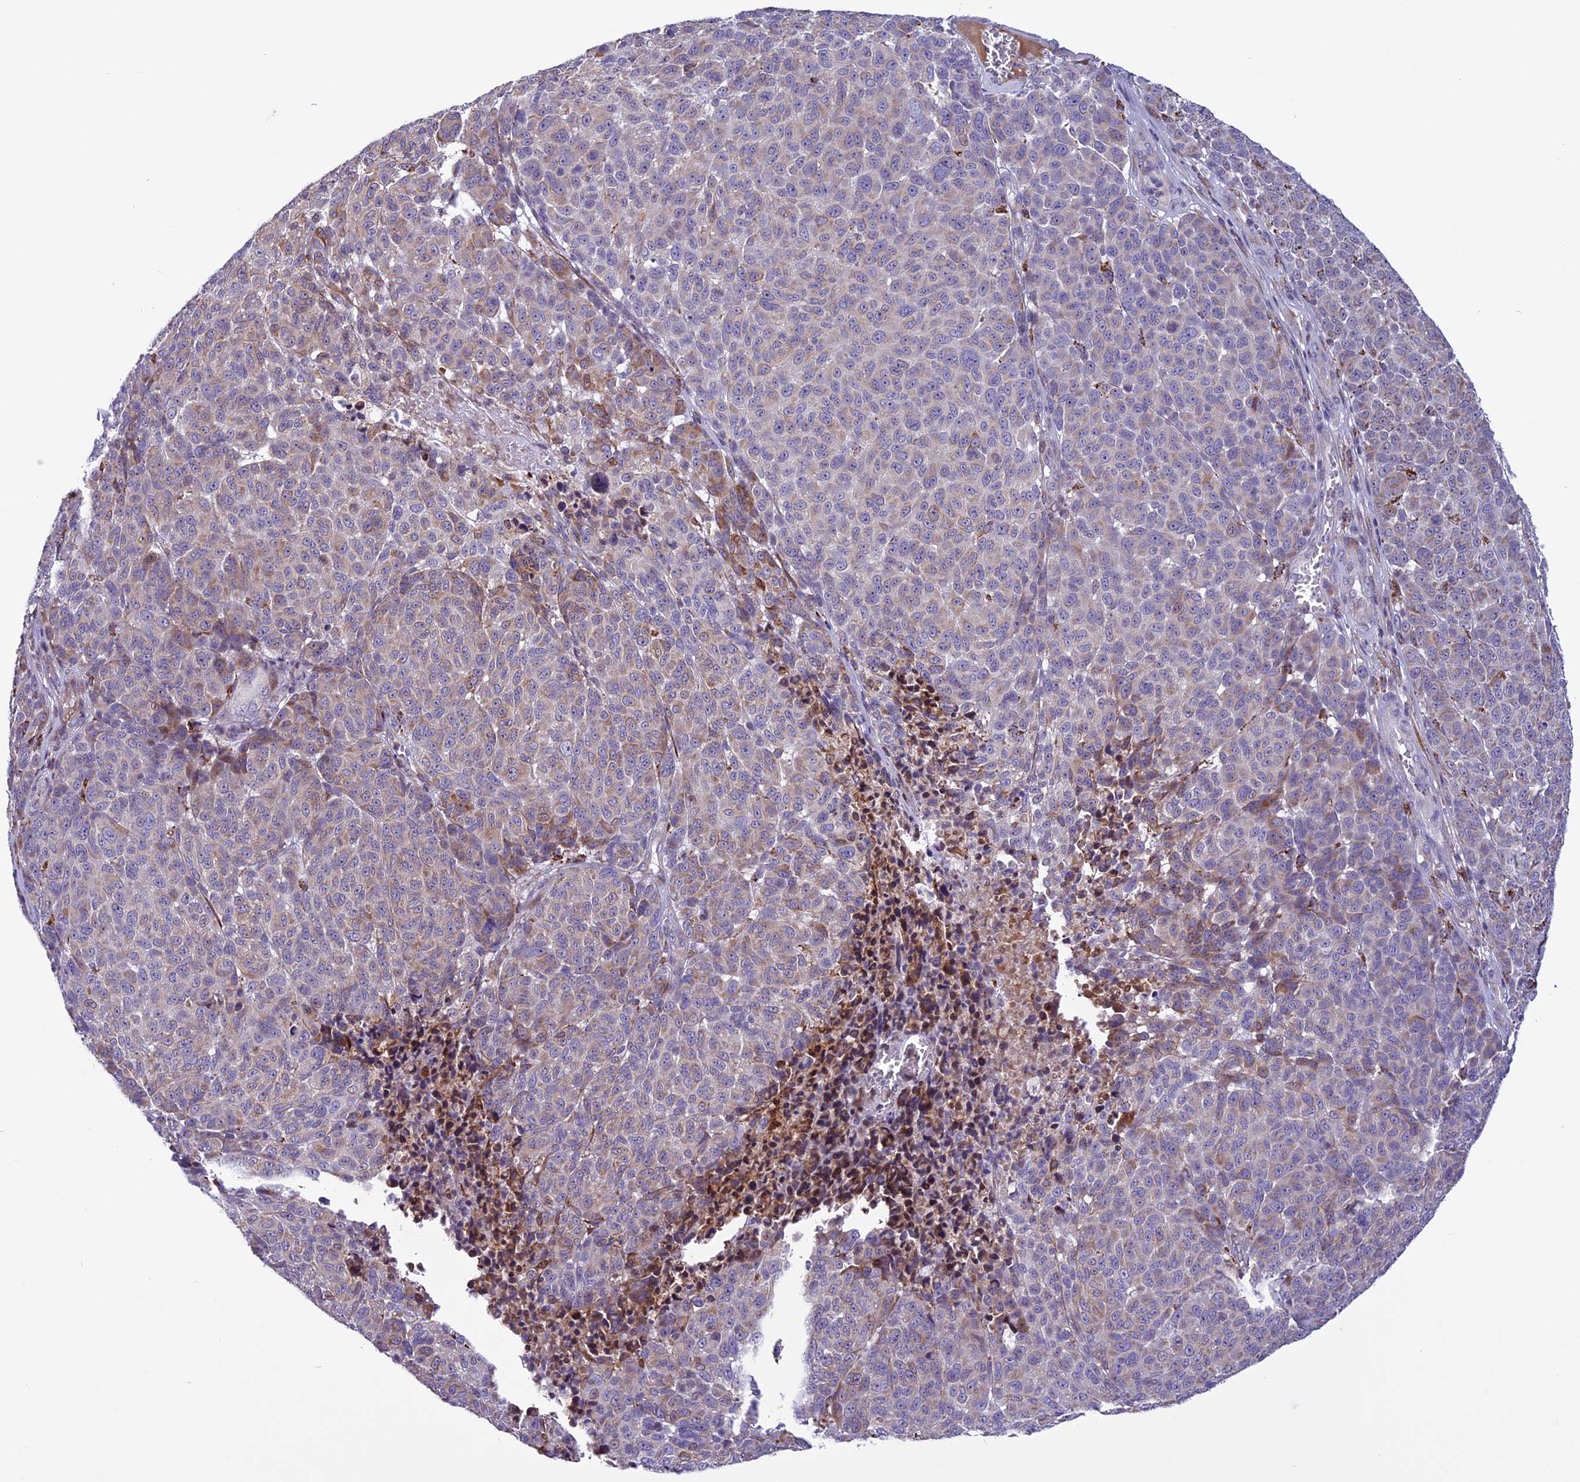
{"staining": {"intensity": "moderate", "quantity": "<25%", "location": "cytoplasmic/membranous"}, "tissue": "melanoma", "cell_type": "Tumor cells", "image_type": "cancer", "snomed": [{"axis": "morphology", "description": "Malignant melanoma, NOS"}, {"axis": "topography", "description": "Skin"}], "caption": "Melanoma stained with immunohistochemistry displays moderate cytoplasmic/membranous positivity in approximately <25% of tumor cells.", "gene": "MIEF2", "patient": {"sex": "male", "age": 49}}